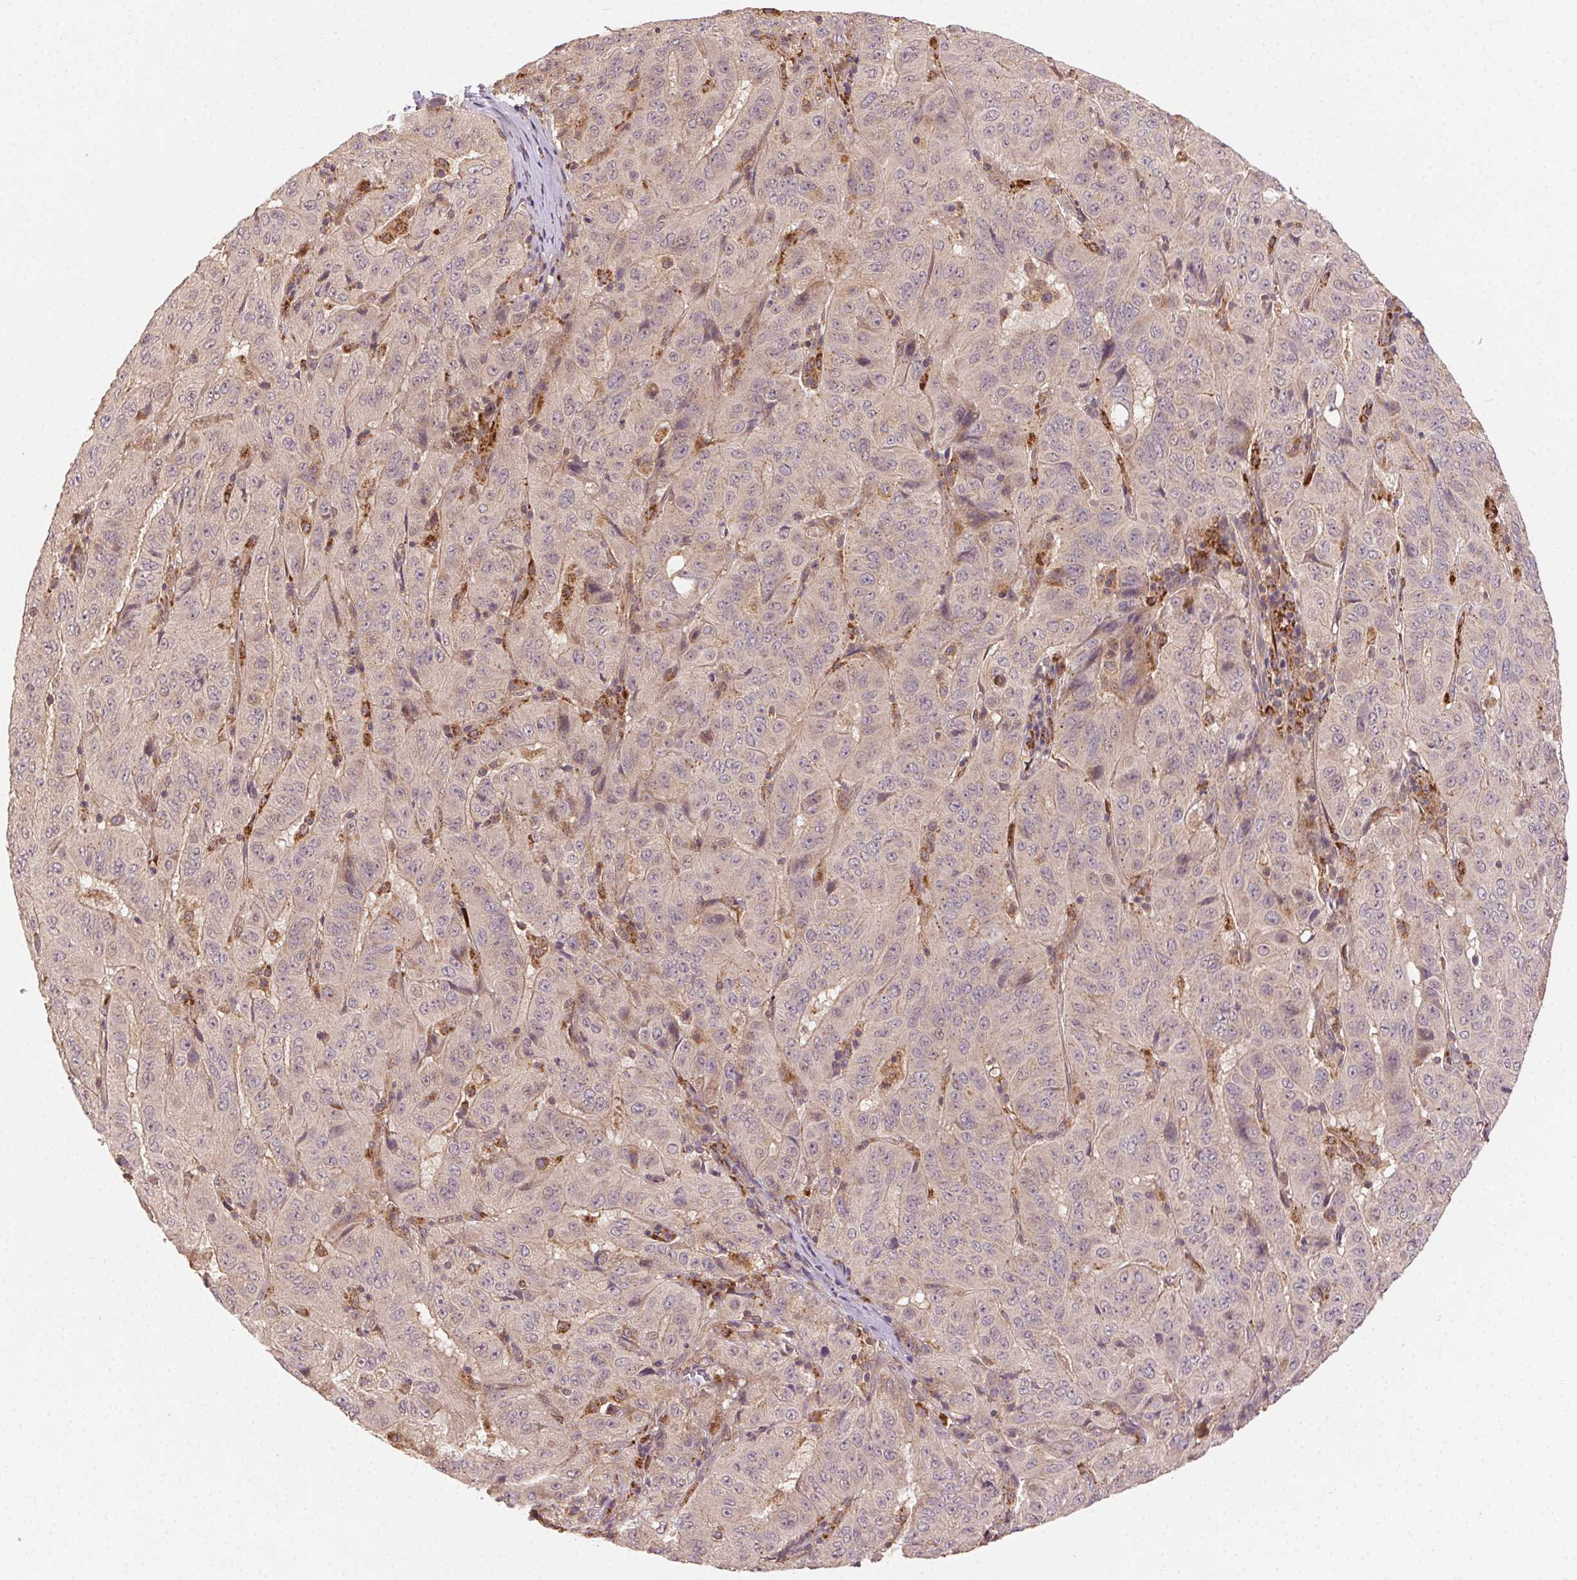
{"staining": {"intensity": "weak", "quantity": ">75%", "location": "cytoplasmic/membranous"}, "tissue": "pancreatic cancer", "cell_type": "Tumor cells", "image_type": "cancer", "snomed": [{"axis": "morphology", "description": "Adenocarcinoma, NOS"}, {"axis": "topography", "description": "Pancreas"}], "caption": "IHC of human adenocarcinoma (pancreatic) displays low levels of weak cytoplasmic/membranous expression in about >75% of tumor cells.", "gene": "KLHL15", "patient": {"sex": "male", "age": 63}}